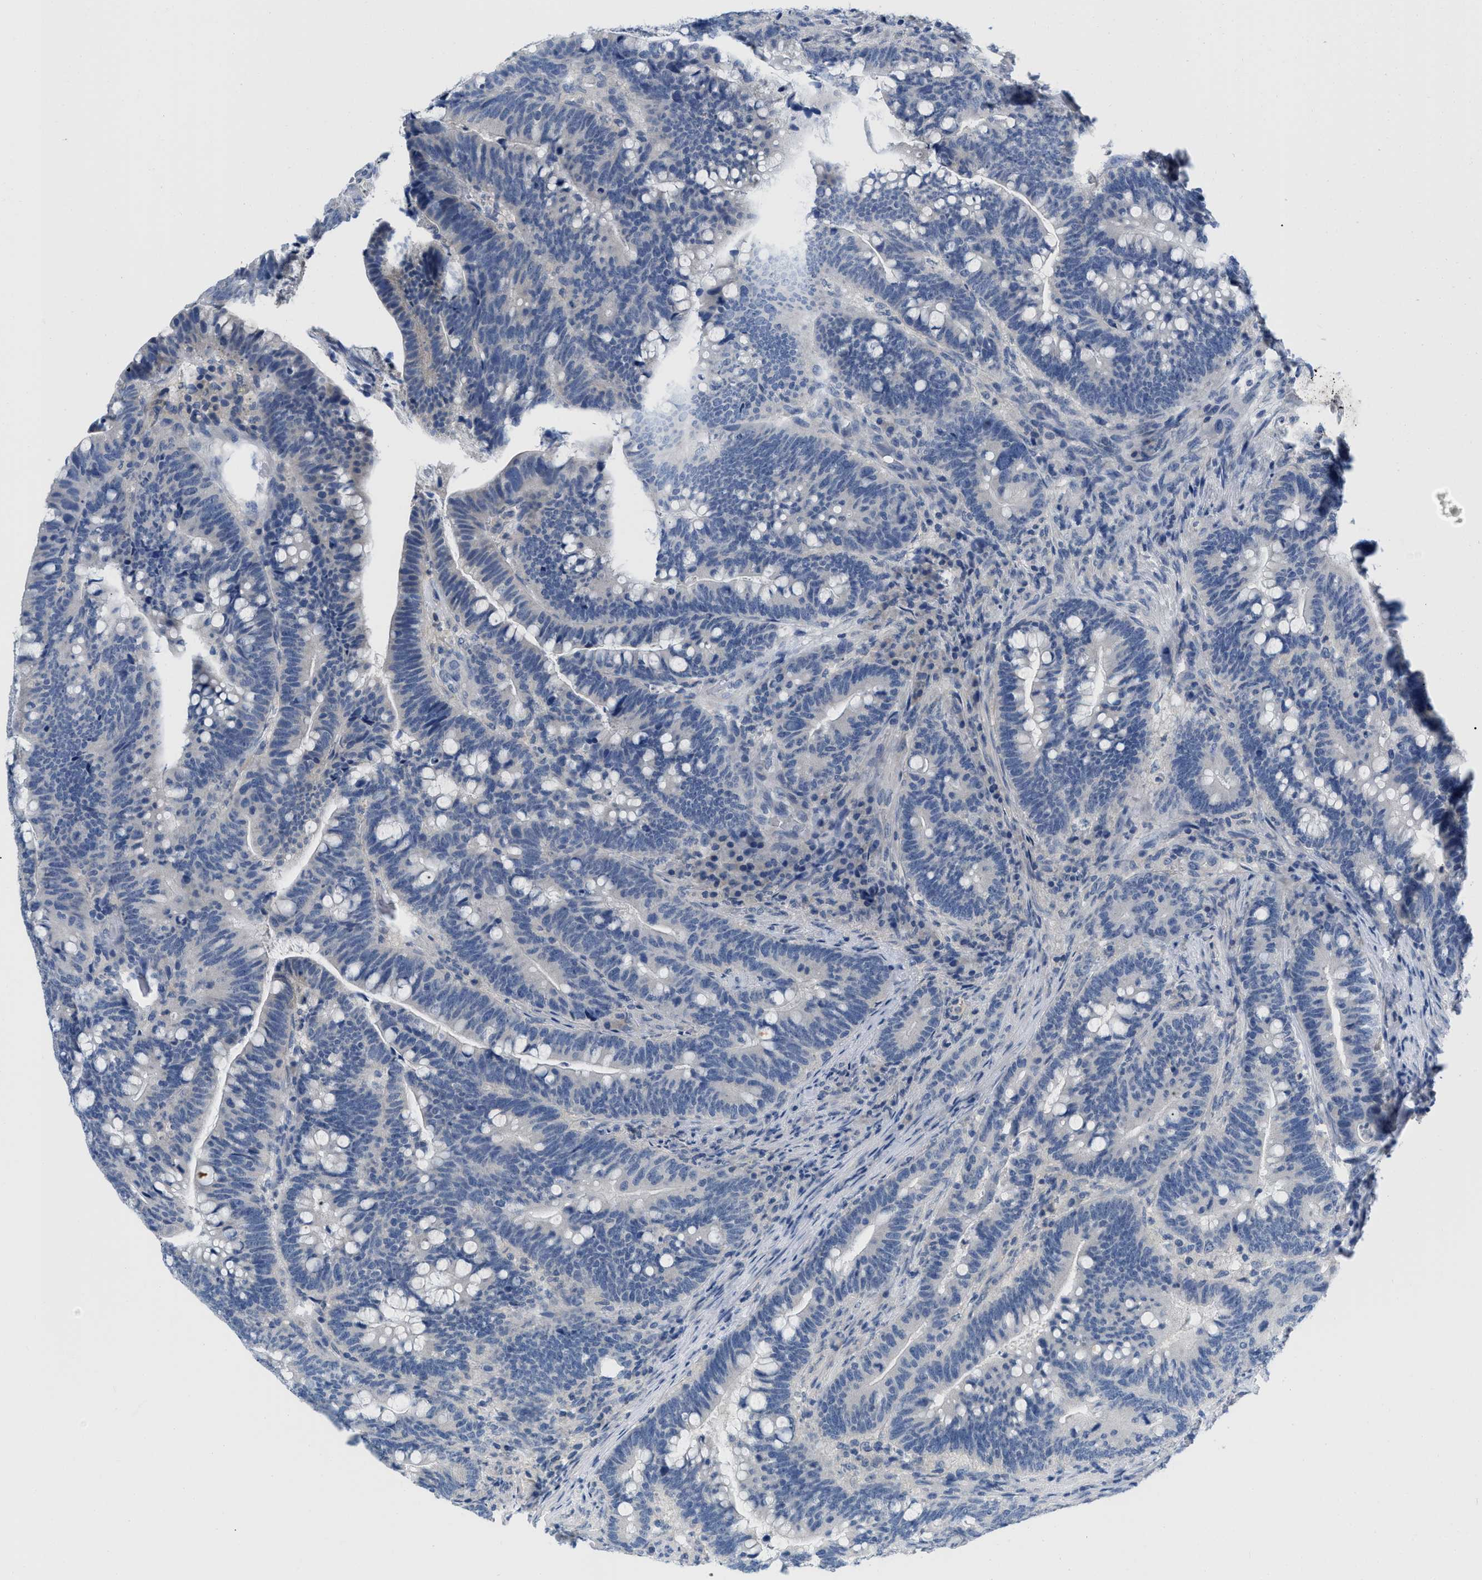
{"staining": {"intensity": "negative", "quantity": "none", "location": "none"}, "tissue": "colorectal cancer", "cell_type": "Tumor cells", "image_type": "cancer", "snomed": [{"axis": "morphology", "description": "Normal tissue, NOS"}, {"axis": "morphology", "description": "Adenocarcinoma, NOS"}, {"axis": "topography", "description": "Colon"}], "caption": "An IHC histopathology image of adenocarcinoma (colorectal) is shown. There is no staining in tumor cells of adenocarcinoma (colorectal). (DAB (3,3'-diaminobenzidine) IHC visualized using brightfield microscopy, high magnification).", "gene": "PYY", "patient": {"sex": "female", "age": 66}}